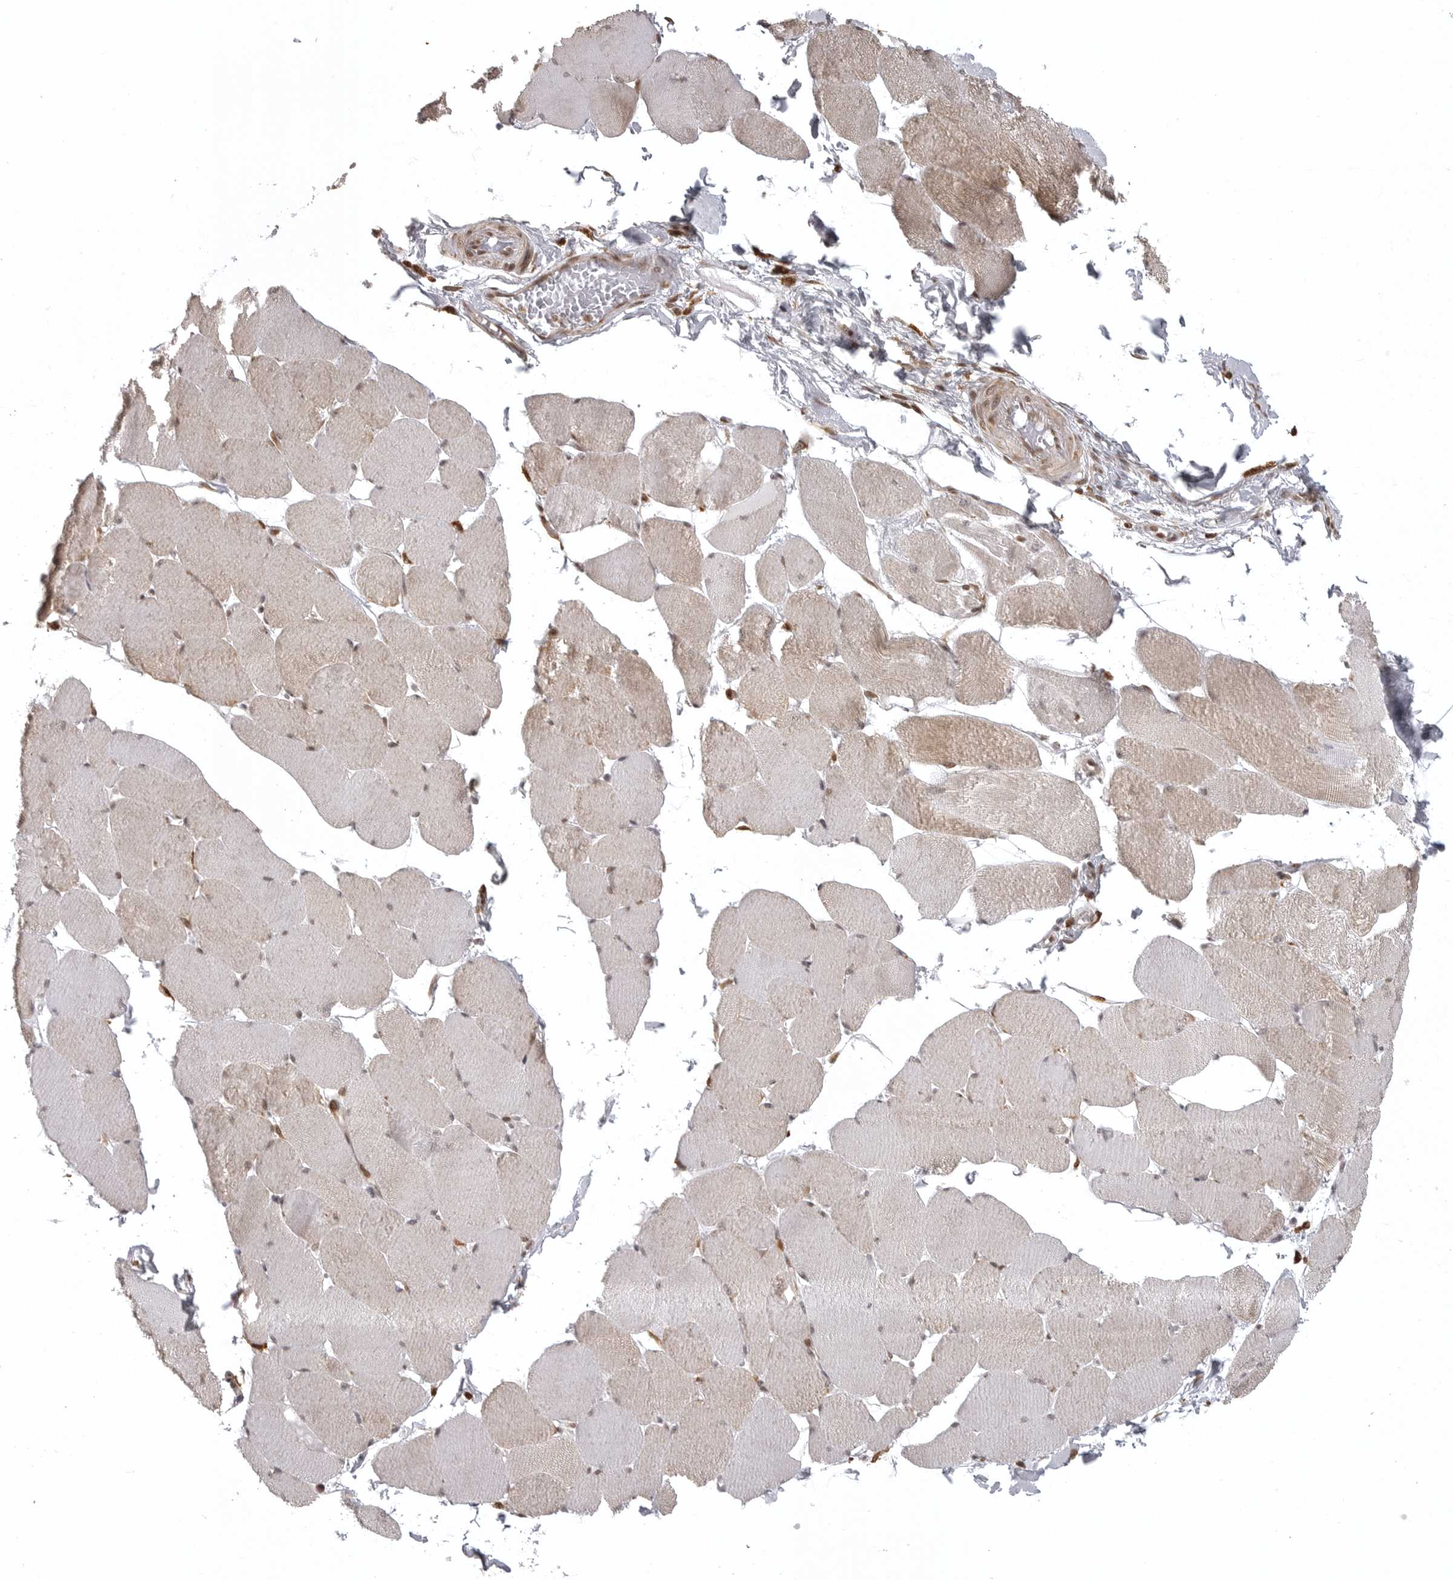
{"staining": {"intensity": "weak", "quantity": "25%-75%", "location": "cytoplasmic/membranous,nuclear"}, "tissue": "skeletal muscle", "cell_type": "Myocytes", "image_type": "normal", "snomed": [{"axis": "morphology", "description": "Normal tissue, NOS"}, {"axis": "topography", "description": "Skin"}, {"axis": "topography", "description": "Skeletal muscle"}], "caption": "The photomicrograph displays staining of normal skeletal muscle, revealing weak cytoplasmic/membranous,nuclear protein positivity (brown color) within myocytes. Using DAB (brown) and hematoxylin (blue) stains, captured at high magnification using brightfield microscopy.", "gene": "ISG20L2", "patient": {"sex": "male", "age": 83}}